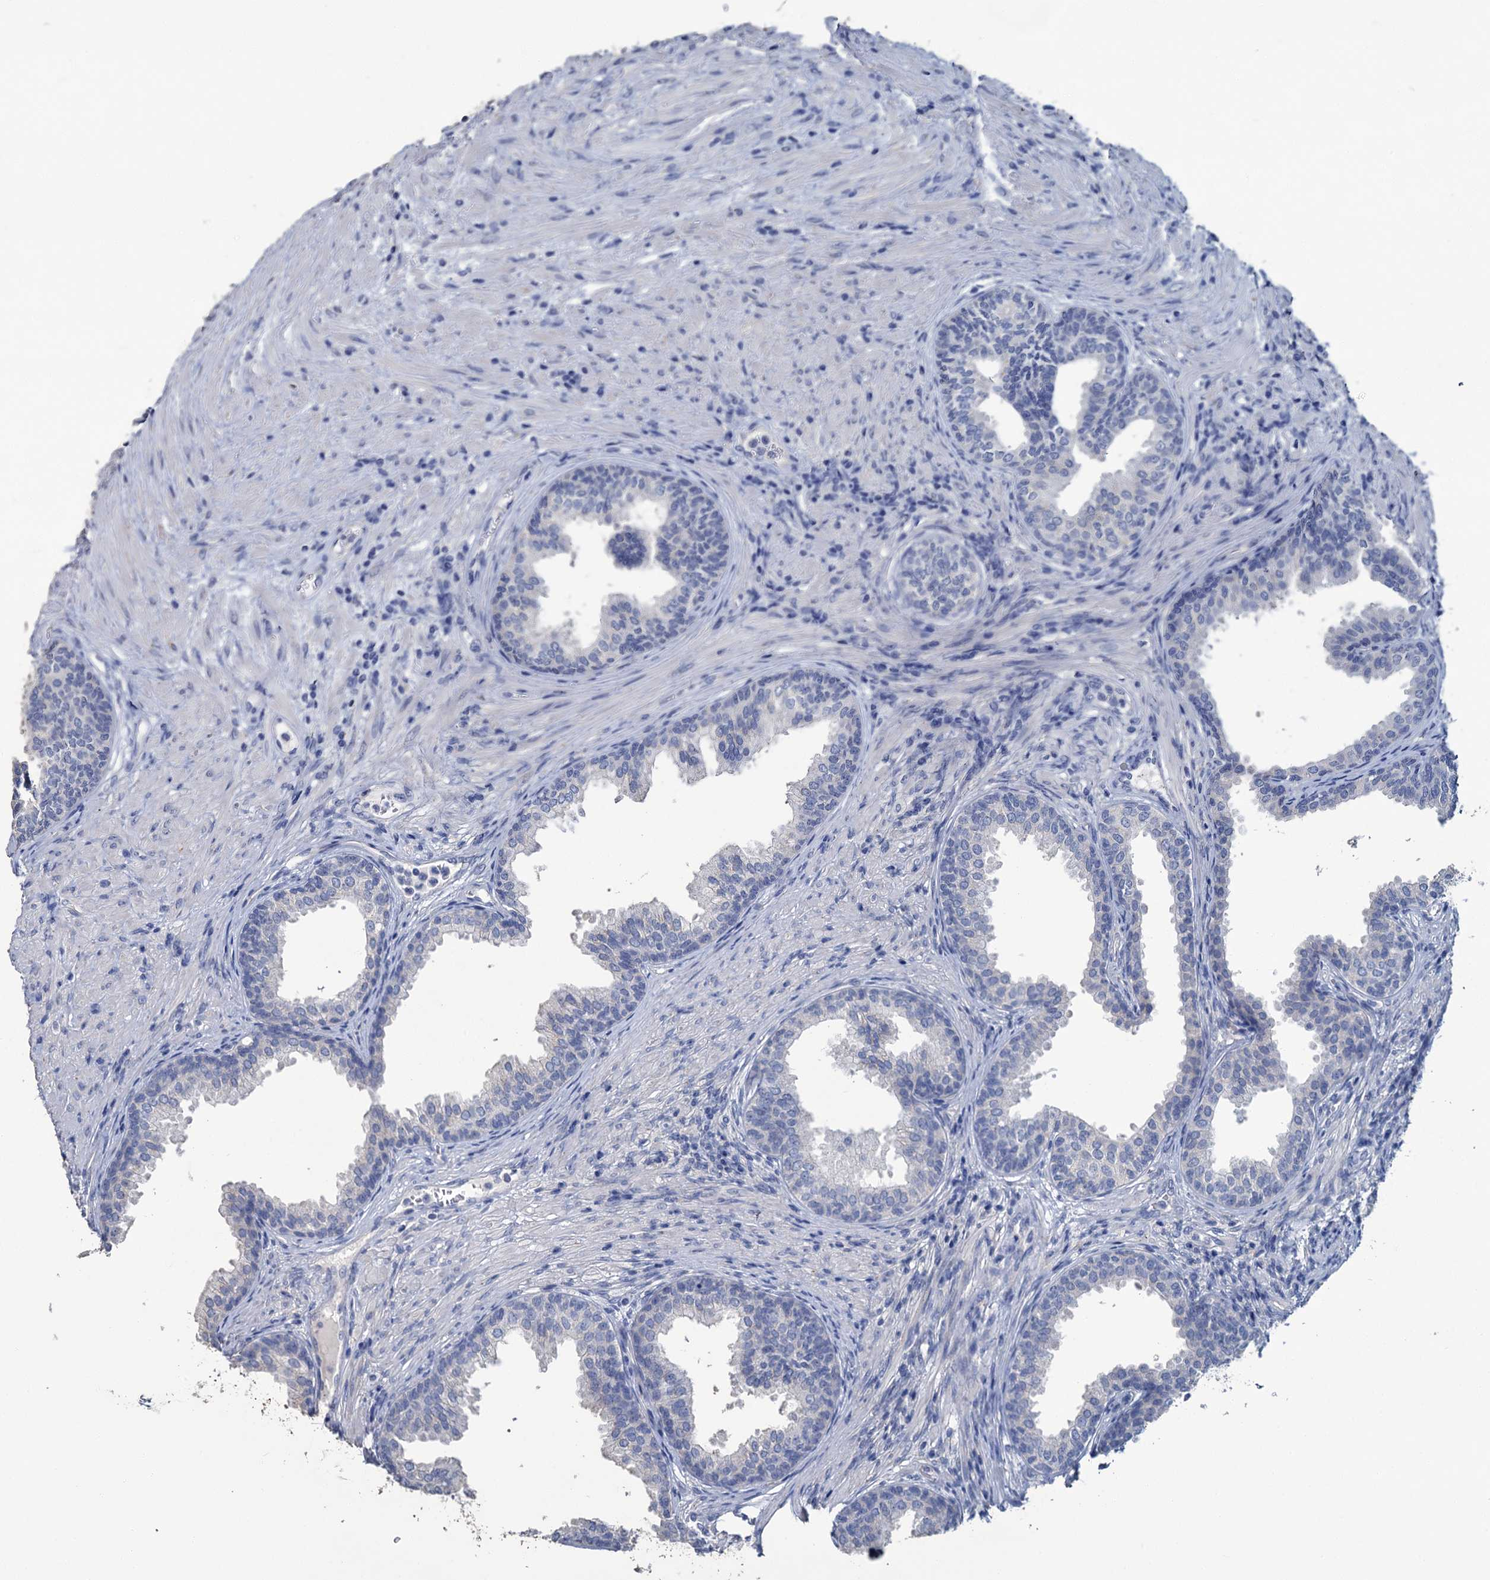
{"staining": {"intensity": "negative", "quantity": "none", "location": "none"}, "tissue": "prostate", "cell_type": "Glandular cells", "image_type": "normal", "snomed": [{"axis": "morphology", "description": "Normal tissue, NOS"}, {"axis": "topography", "description": "Prostate"}], "caption": "Immunohistochemical staining of normal human prostate displays no significant positivity in glandular cells. (DAB IHC with hematoxylin counter stain).", "gene": "SNCB", "patient": {"sex": "male", "age": 76}}